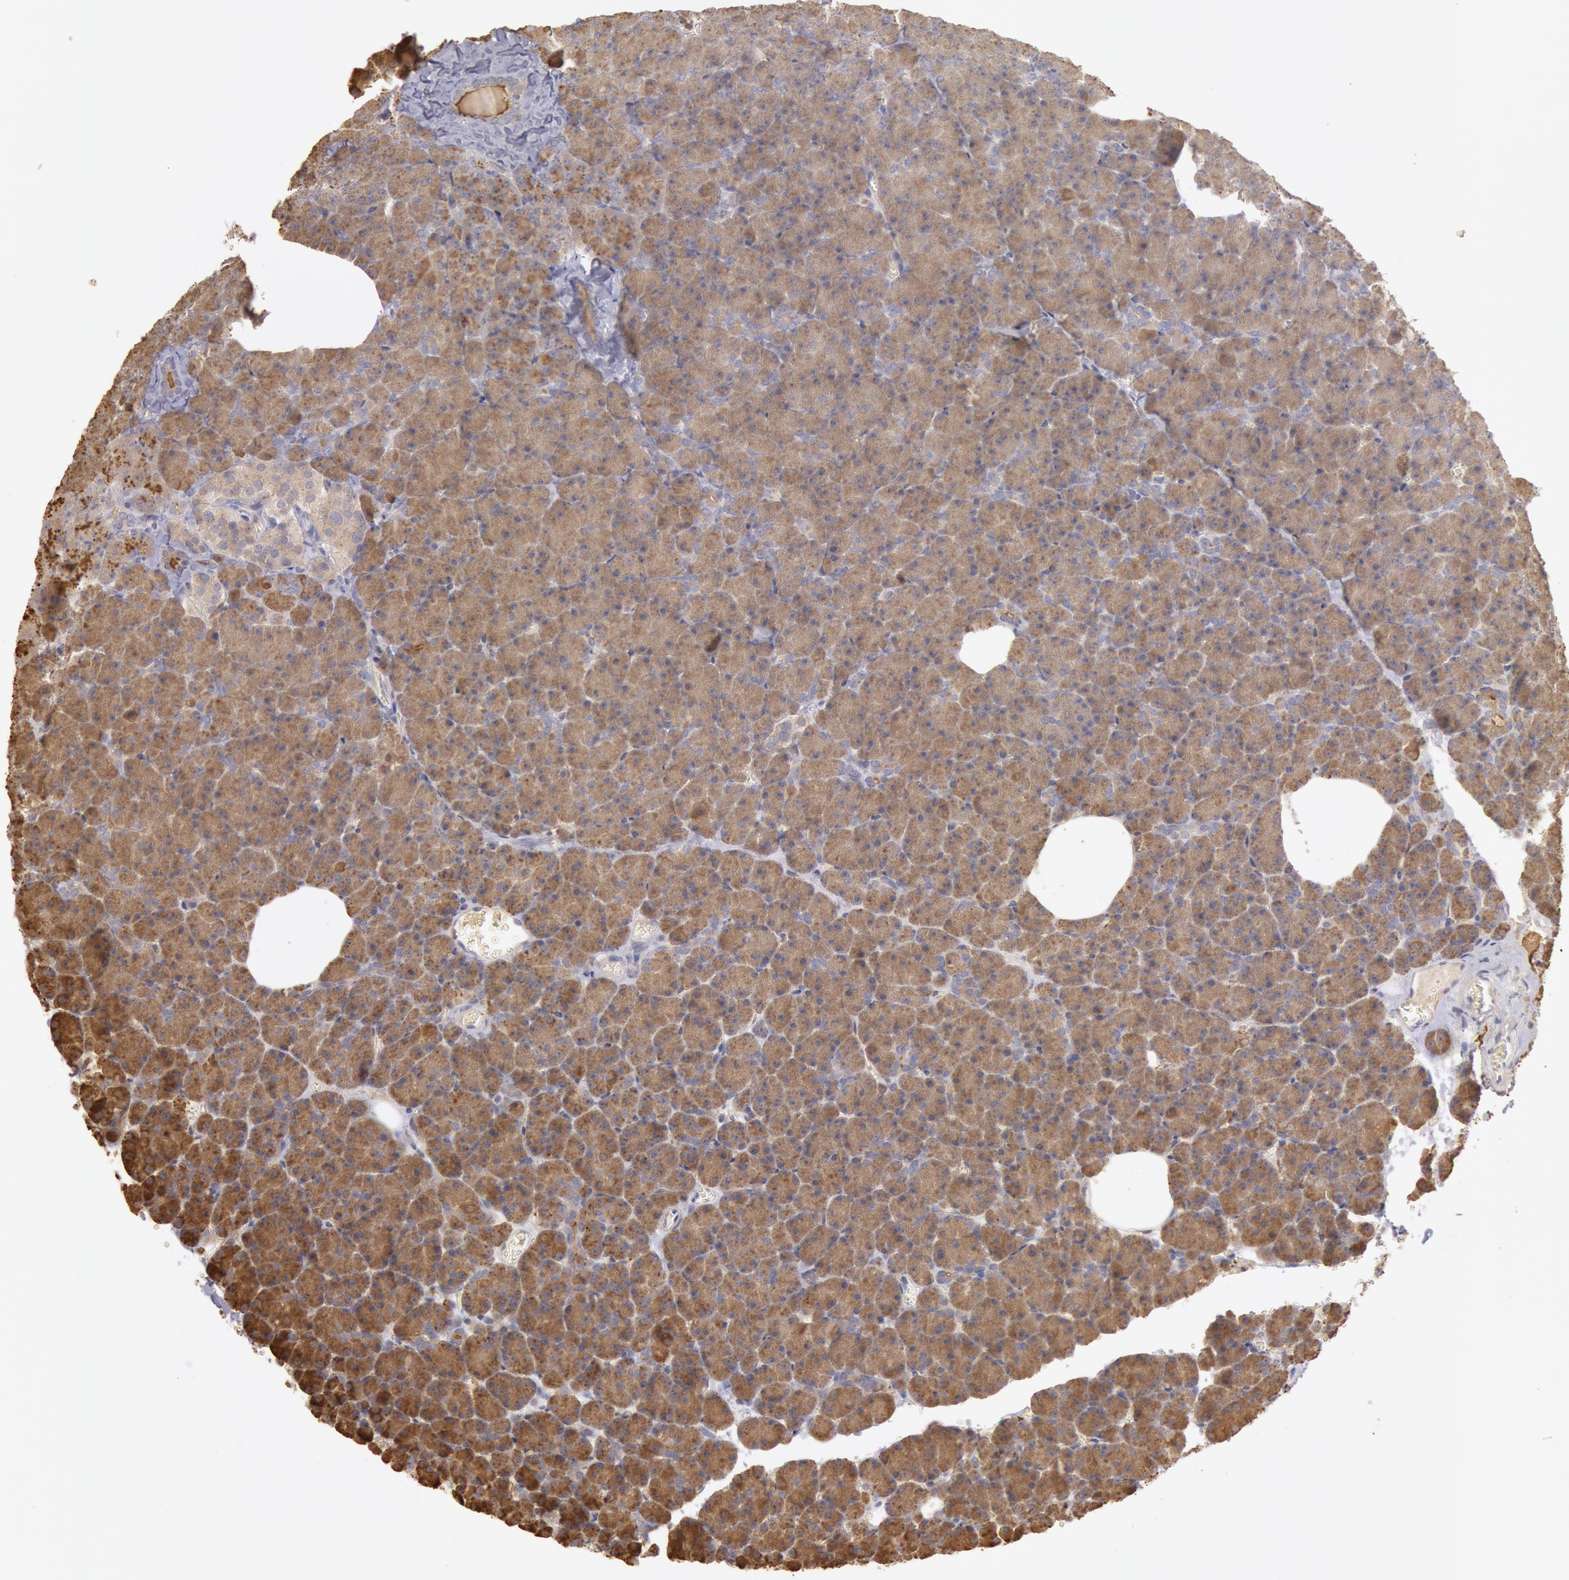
{"staining": {"intensity": "strong", "quantity": ">75%", "location": "cytoplasmic/membranous"}, "tissue": "pancreas", "cell_type": "Exocrine glandular cells", "image_type": "normal", "snomed": [{"axis": "morphology", "description": "Normal tissue, NOS"}, {"axis": "topography", "description": "Pancreas"}], "caption": "Brown immunohistochemical staining in benign human pancreas demonstrates strong cytoplasmic/membranous positivity in approximately >75% of exocrine glandular cells.", "gene": "PLA2G6", "patient": {"sex": "female", "age": 35}}